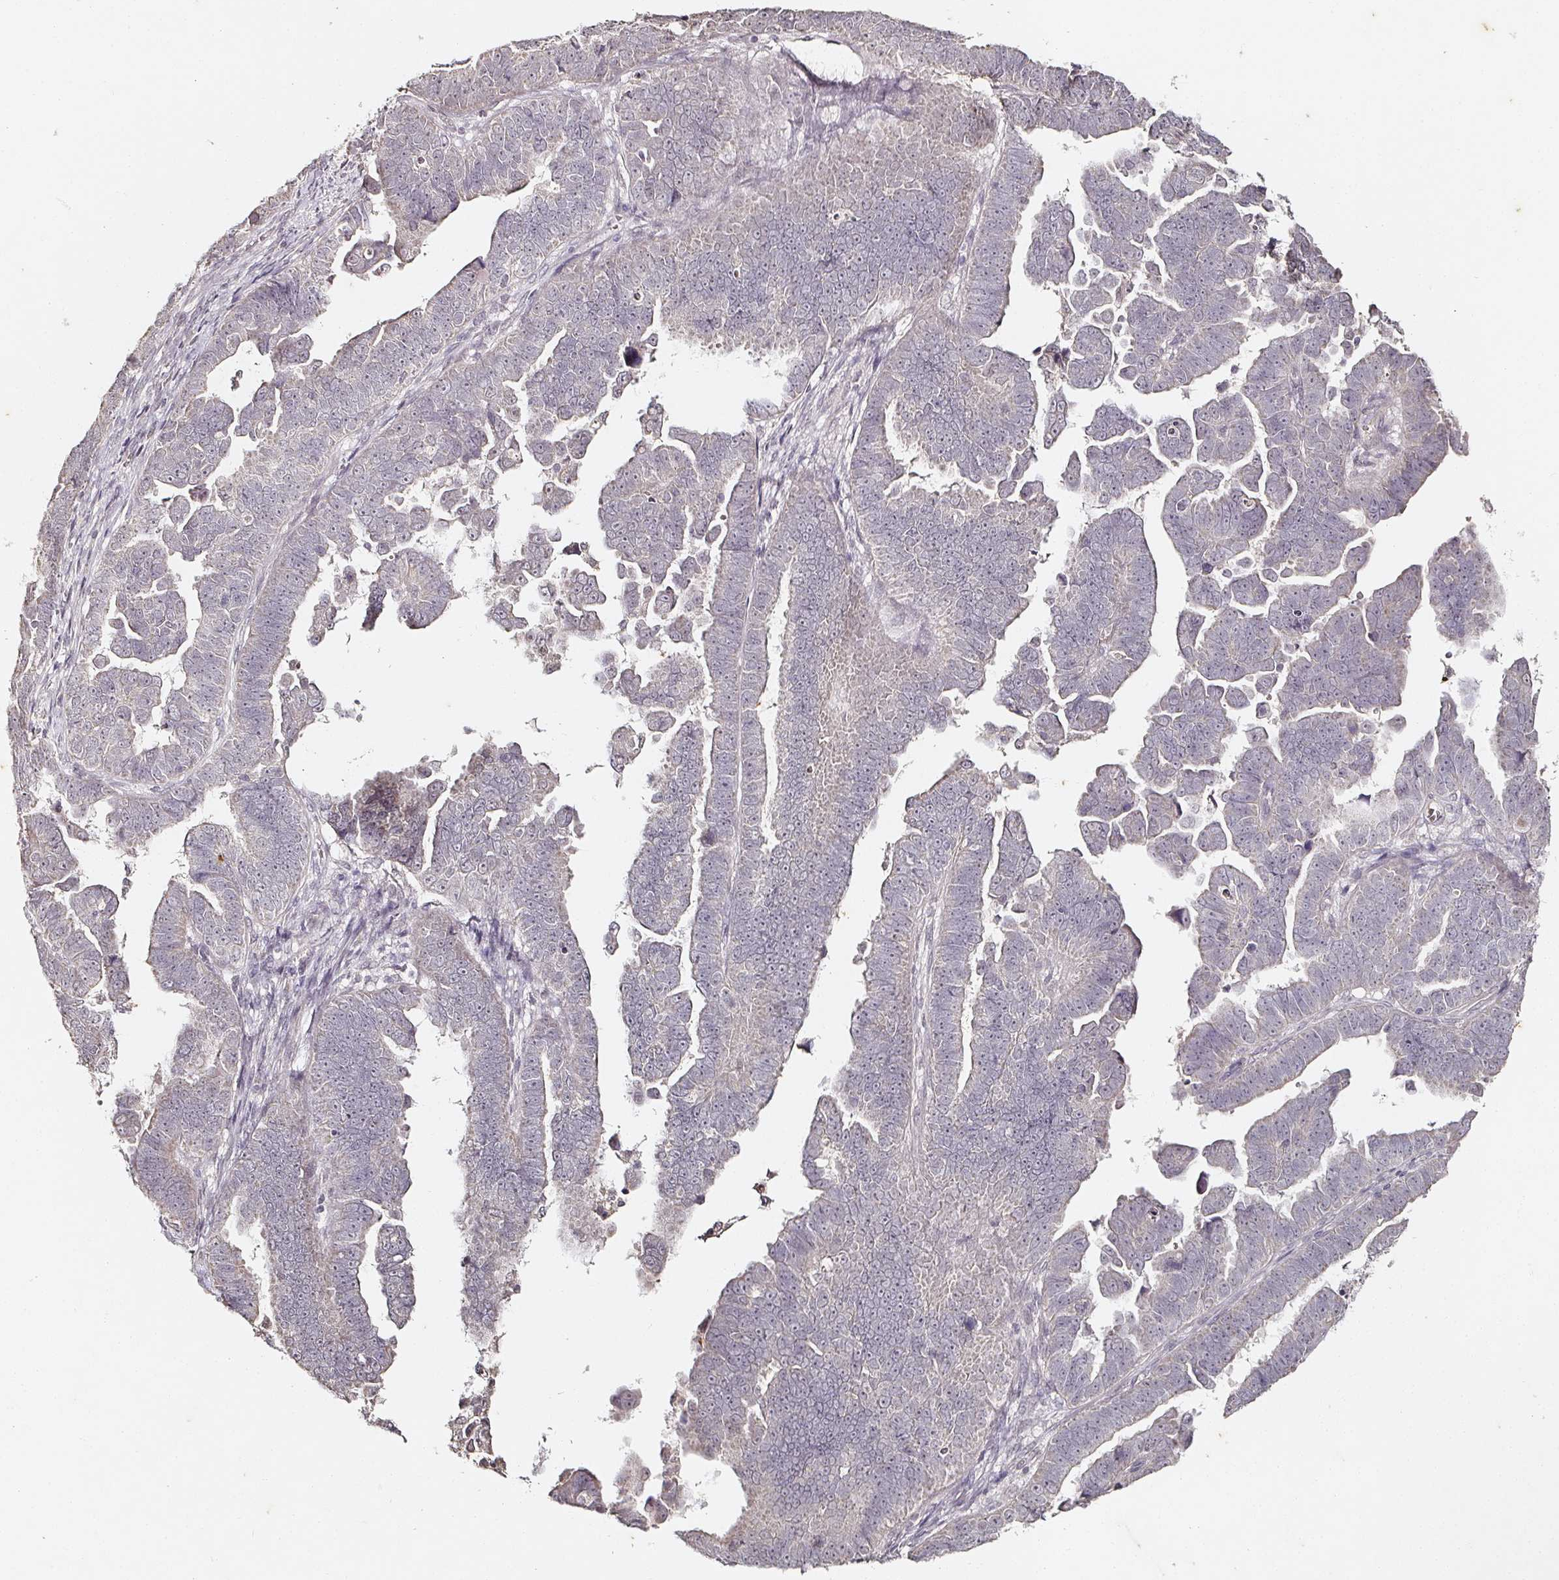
{"staining": {"intensity": "negative", "quantity": "none", "location": "none"}, "tissue": "endometrial cancer", "cell_type": "Tumor cells", "image_type": "cancer", "snomed": [{"axis": "morphology", "description": "Adenocarcinoma, NOS"}, {"axis": "topography", "description": "Endometrium"}], "caption": "Tumor cells show no significant protein positivity in endometrial cancer. (Immunohistochemistry, brightfield microscopy, high magnification).", "gene": "CAPN5", "patient": {"sex": "female", "age": 75}}